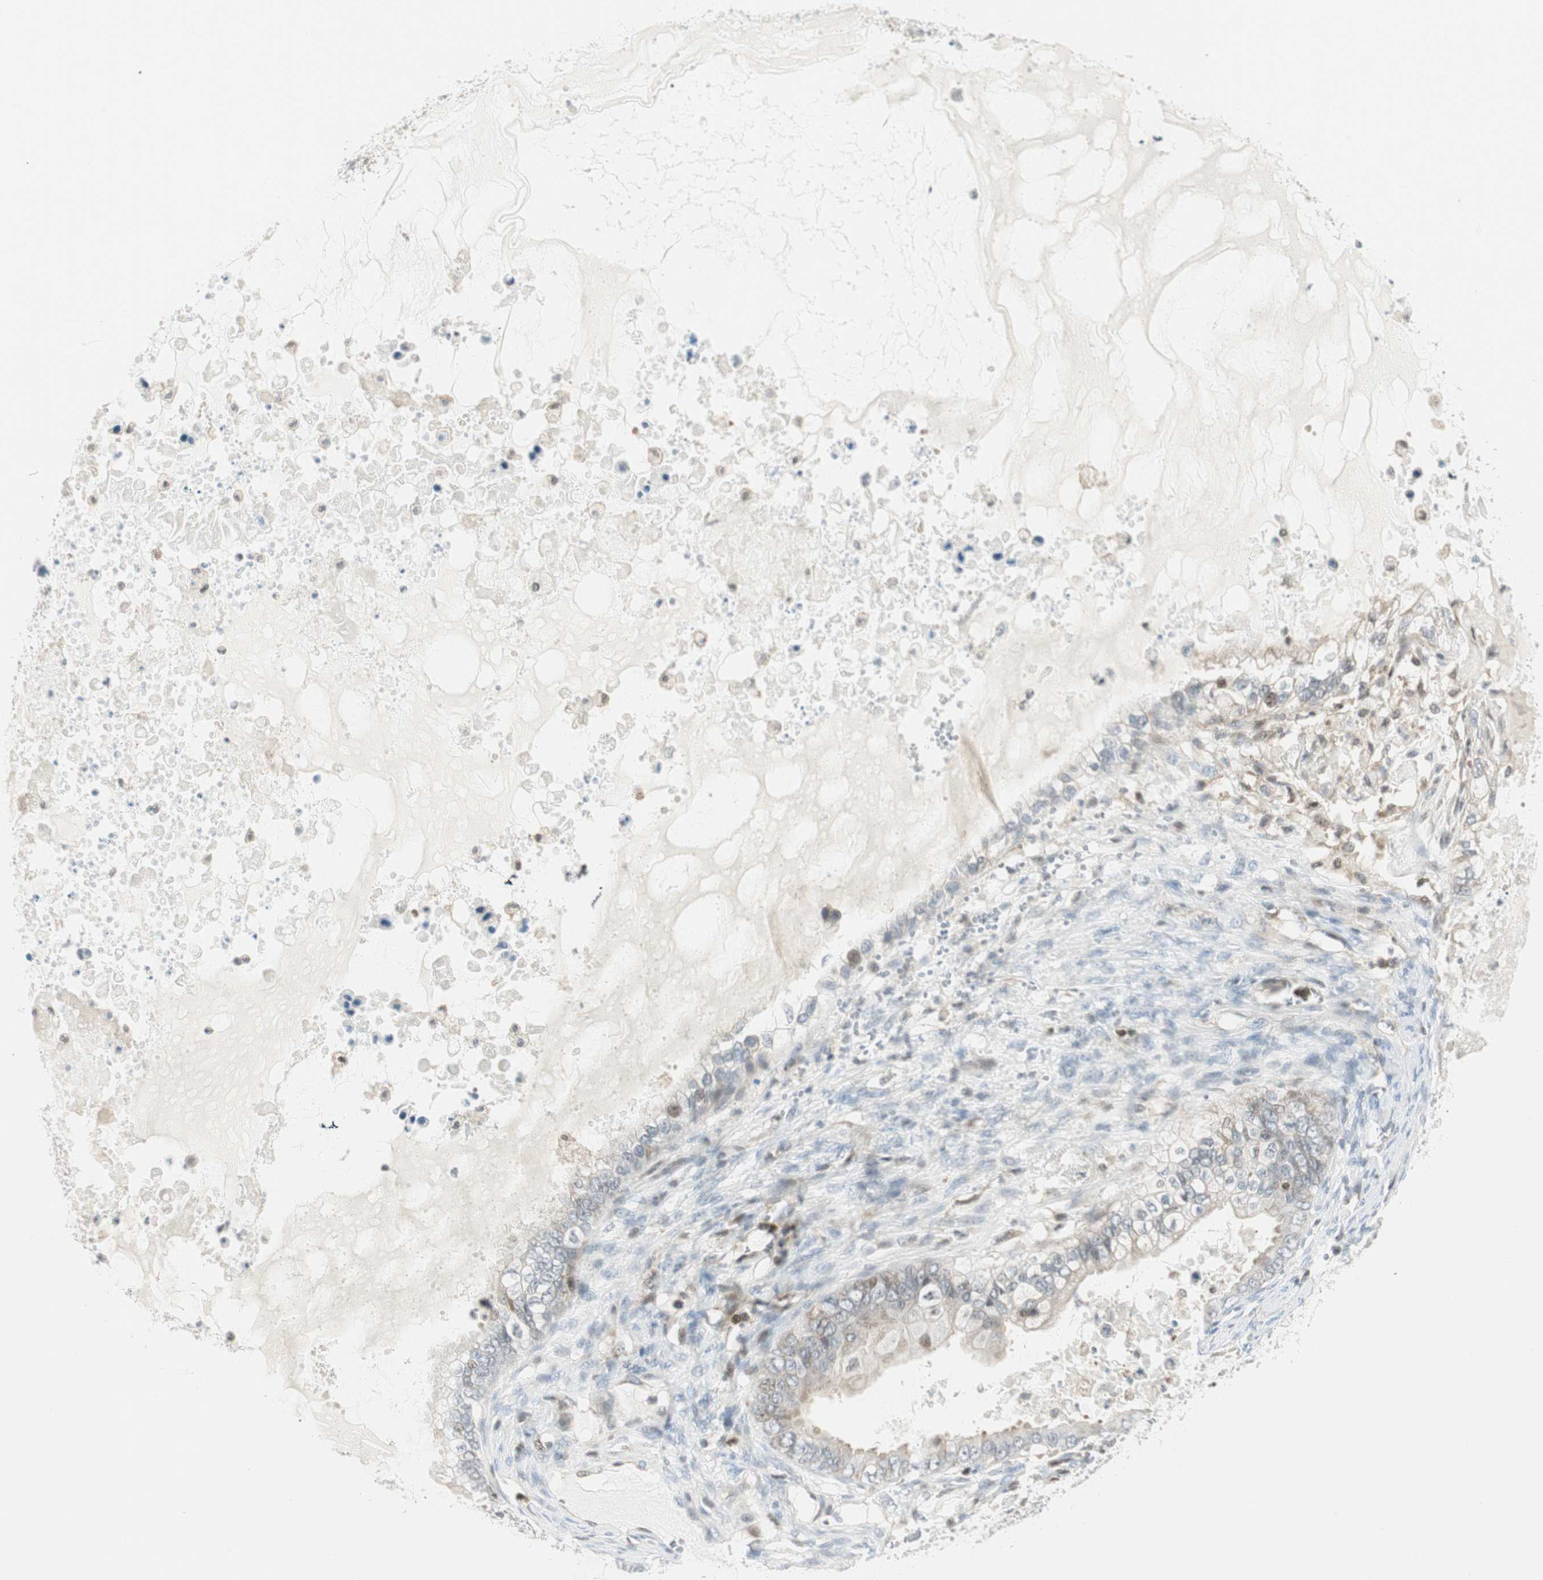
{"staining": {"intensity": "negative", "quantity": "none", "location": "none"}, "tissue": "ovarian cancer", "cell_type": "Tumor cells", "image_type": "cancer", "snomed": [{"axis": "morphology", "description": "Cystadenocarcinoma, mucinous, NOS"}, {"axis": "topography", "description": "Ovary"}], "caption": "High power microscopy image of an immunohistochemistry image of ovarian cancer (mucinous cystadenocarcinoma), revealing no significant expression in tumor cells.", "gene": "PPP1CA", "patient": {"sex": "female", "age": 80}}